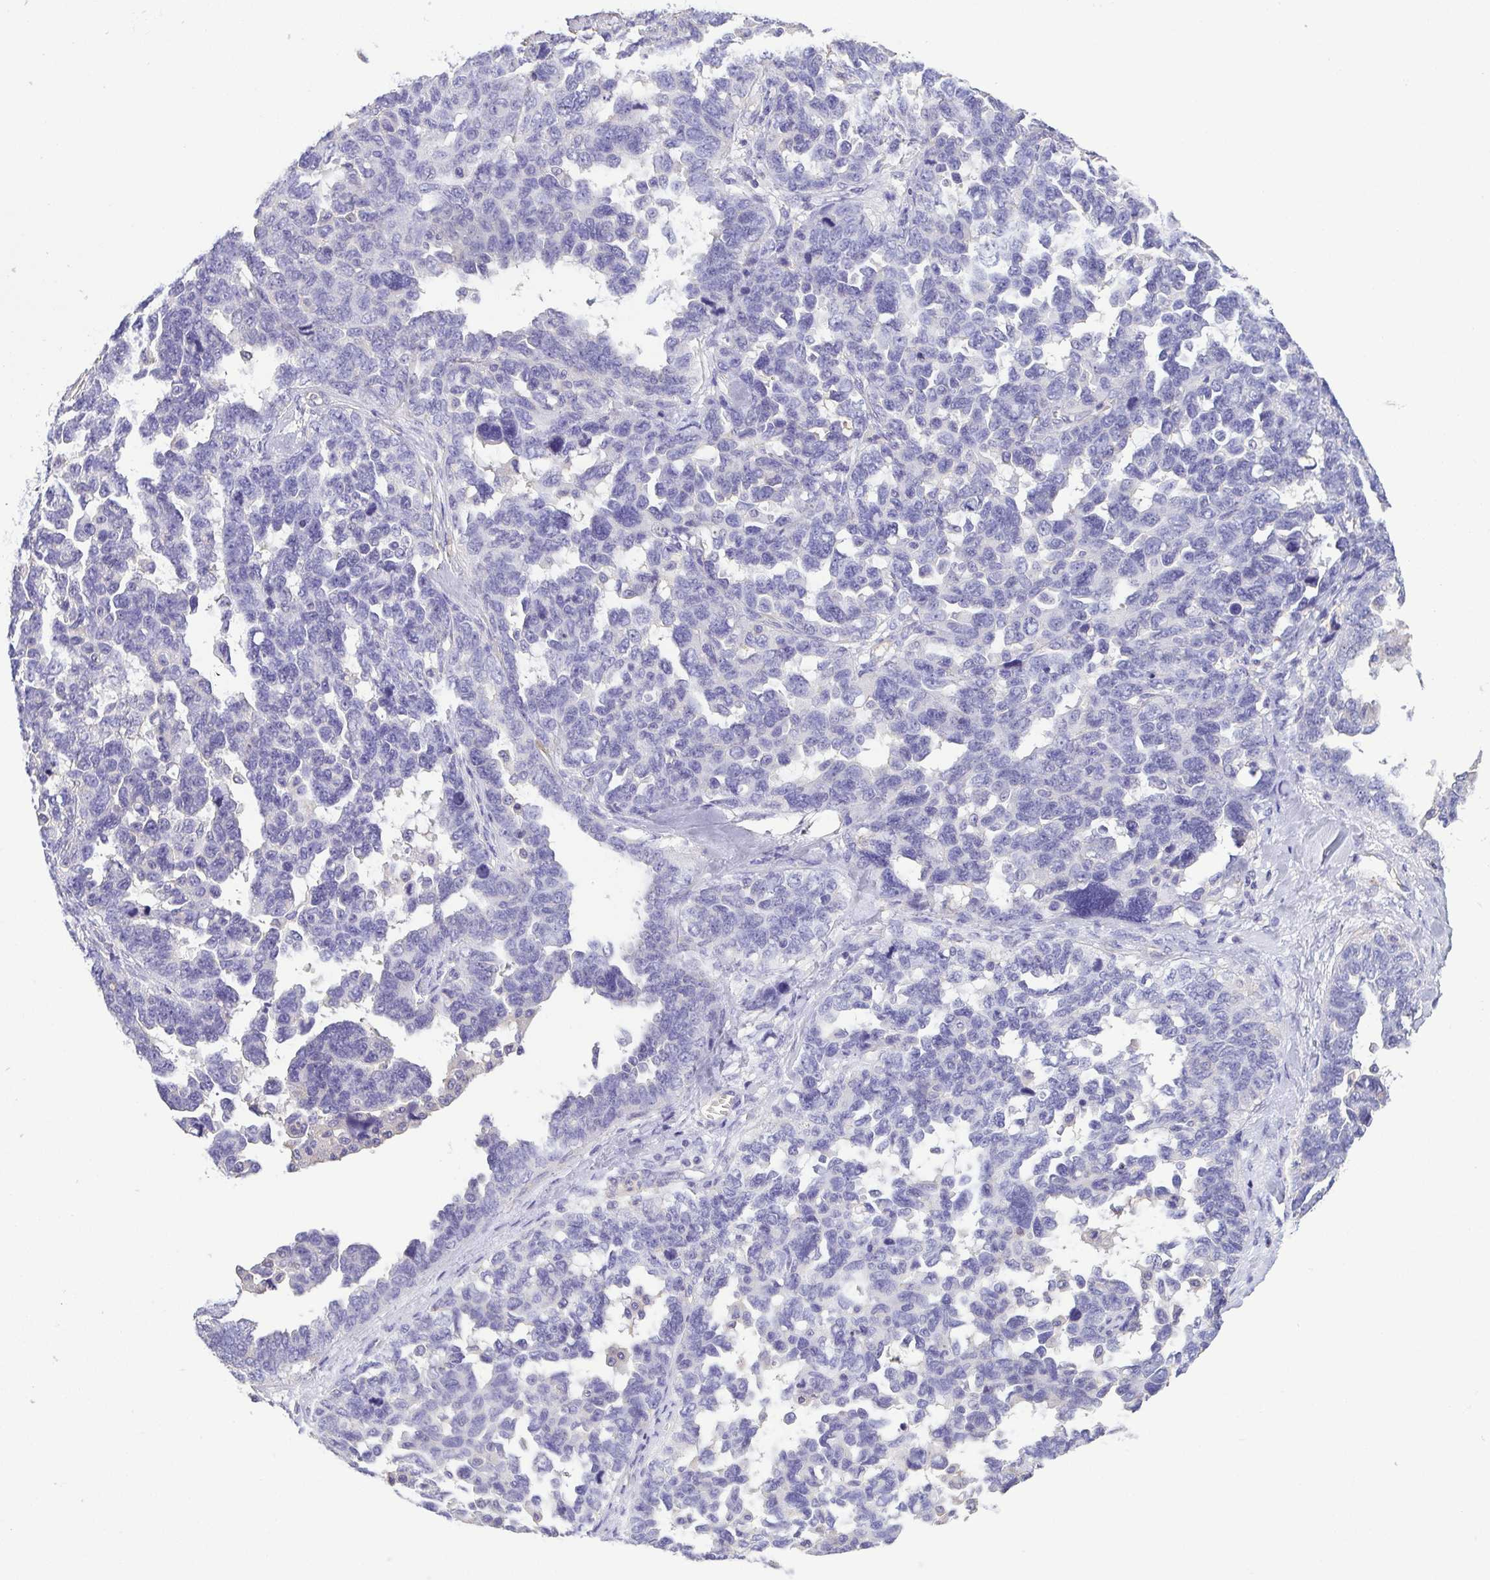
{"staining": {"intensity": "negative", "quantity": "none", "location": "none"}, "tissue": "ovarian cancer", "cell_type": "Tumor cells", "image_type": "cancer", "snomed": [{"axis": "morphology", "description": "Cystadenocarcinoma, serous, NOS"}, {"axis": "topography", "description": "Ovary"}], "caption": "High magnification brightfield microscopy of ovarian serous cystadenocarcinoma stained with DAB (brown) and counterstained with hematoxylin (blue): tumor cells show no significant staining.", "gene": "MYL6", "patient": {"sex": "female", "age": 69}}